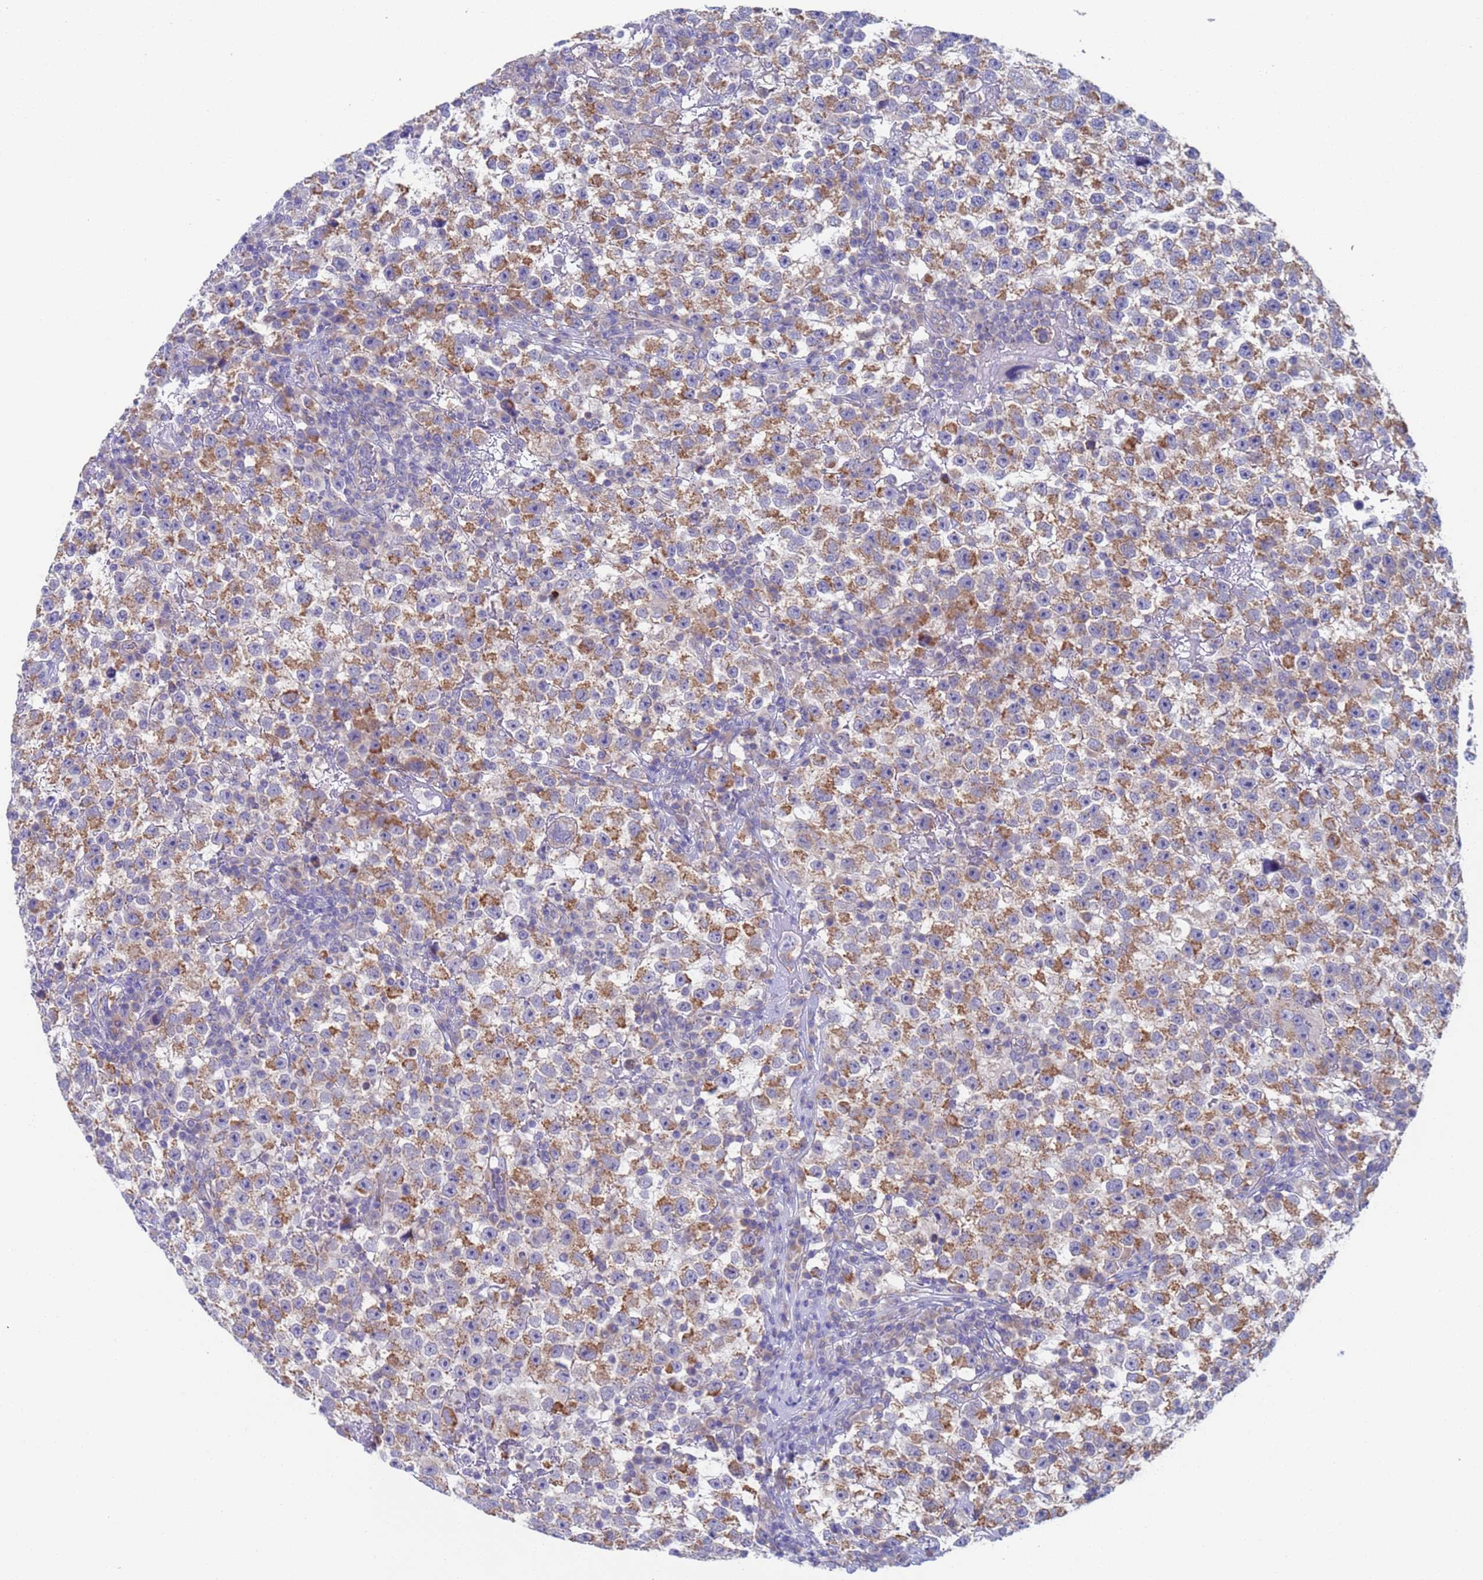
{"staining": {"intensity": "moderate", "quantity": ">75%", "location": "cytoplasmic/membranous"}, "tissue": "testis cancer", "cell_type": "Tumor cells", "image_type": "cancer", "snomed": [{"axis": "morphology", "description": "Seminoma, NOS"}, {"axis": "topography", "description": "Testis"}], "caption": "IHC (DAB (3,3'-diaminobenzidine)) staining of testis seminoma displays moderate cytoplasmic/membranous protein expression in approximately >75% of tumor cells.", "gene": "PET117", "patient": {"sex": "male", "age": 22}}